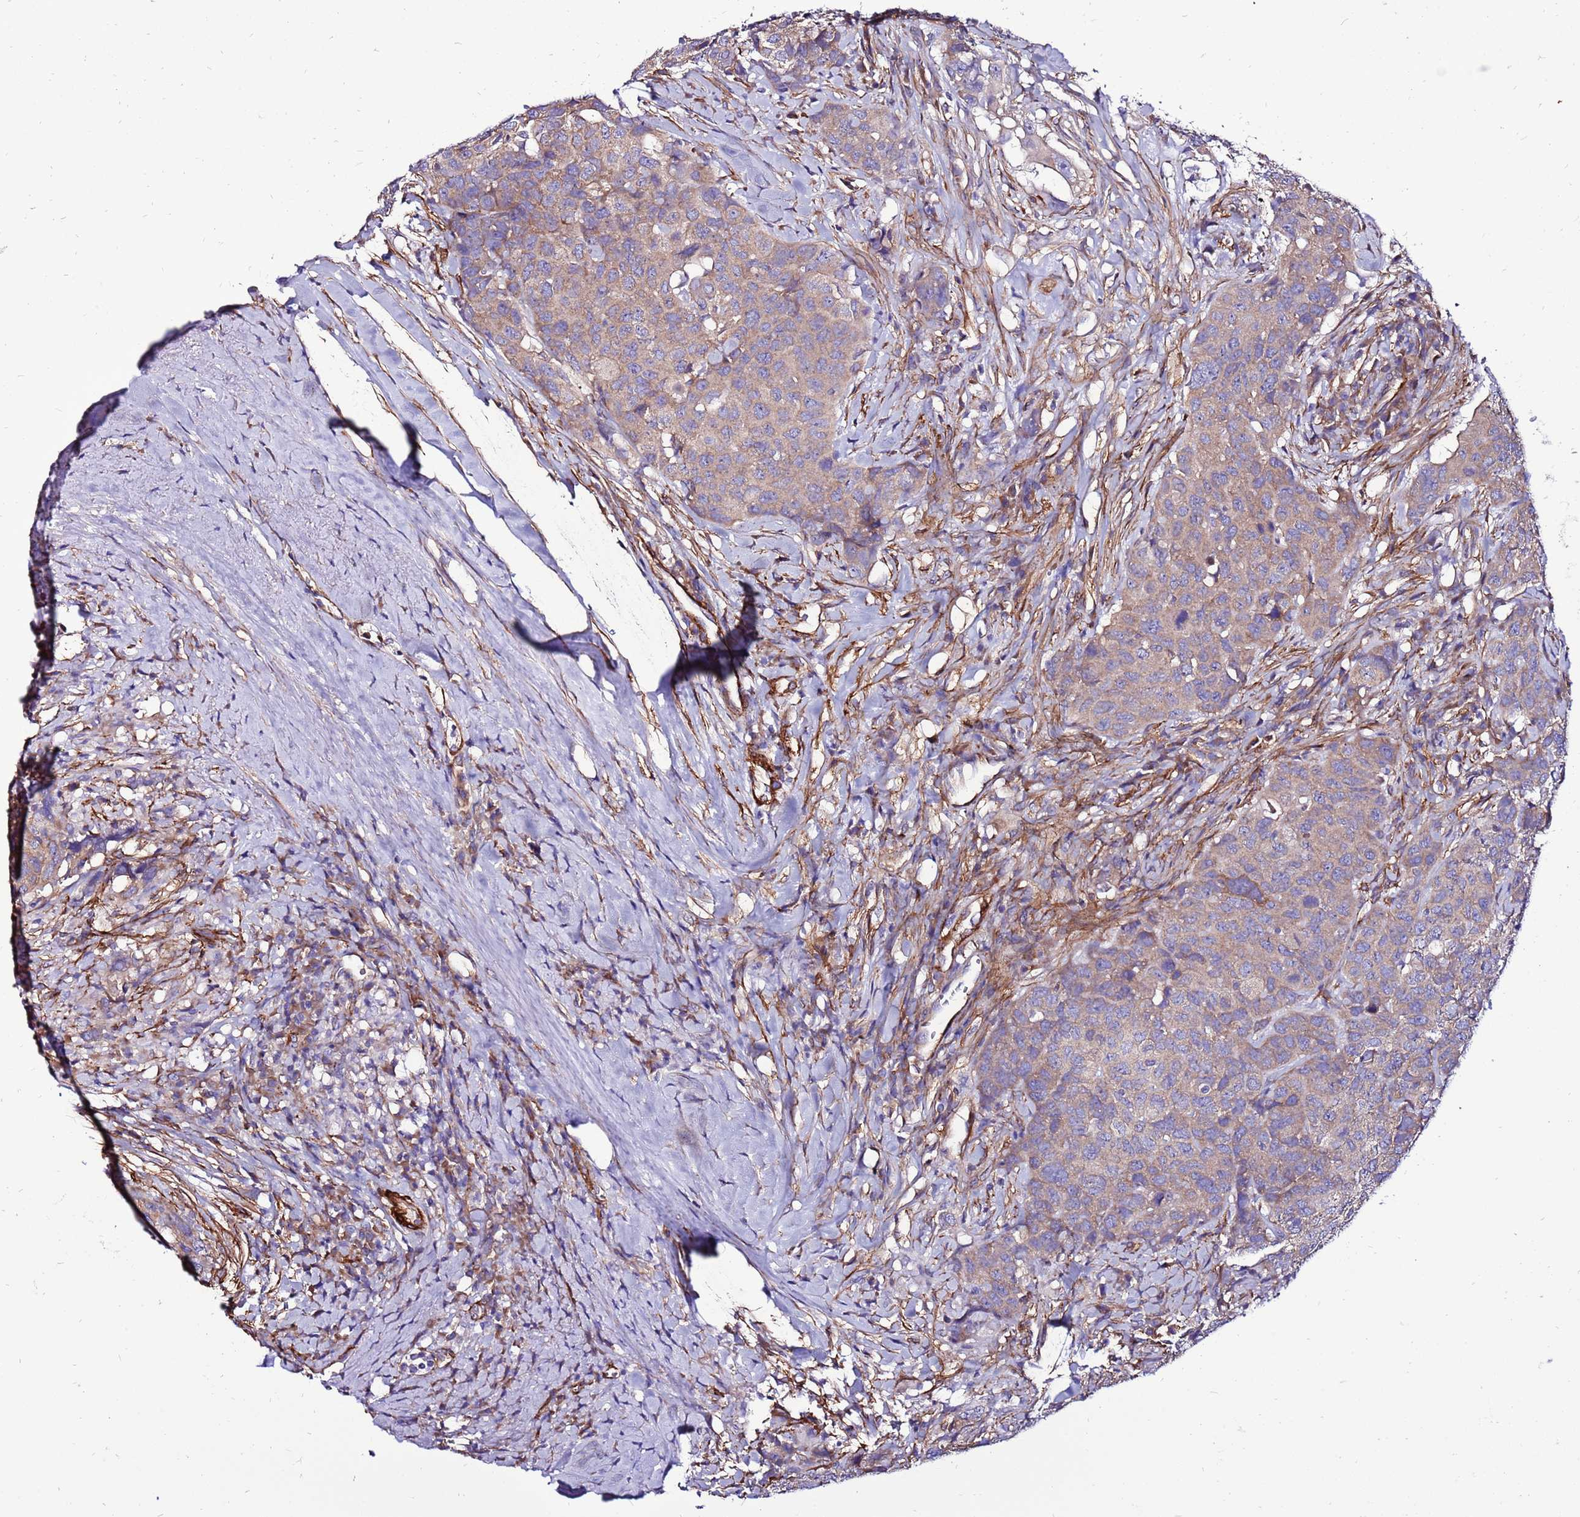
{"staining": {"intensity": "weak", "quantity": ">75%", "location": "cytoplasmic/membranous"}, "tissue": "head and neck cancer", "cell_type": "Tumor cells", "image_type": "cancer", "snomed": [{"axis": "morphology", "description": "Squamous cell carcinoma, NOS"}, {"axis": "topography", "description": "Head-Neck"}], "caption": "DAB (3,3'-diaminobenzidine) immunohistochemical staining of human head and neck cancer (squamous cell carcinoma) exhibits weak cytoplasmic/membranous protein expression in approximately >75% of tumor cells. Using DAB (3,3'-diaminobenzidine) (brown) and hematoxylin (blue) stains, captured at high magnification using brightfield microscopy.", "gene": "EI24", "patient": {"sex": "male", "age": 66}}